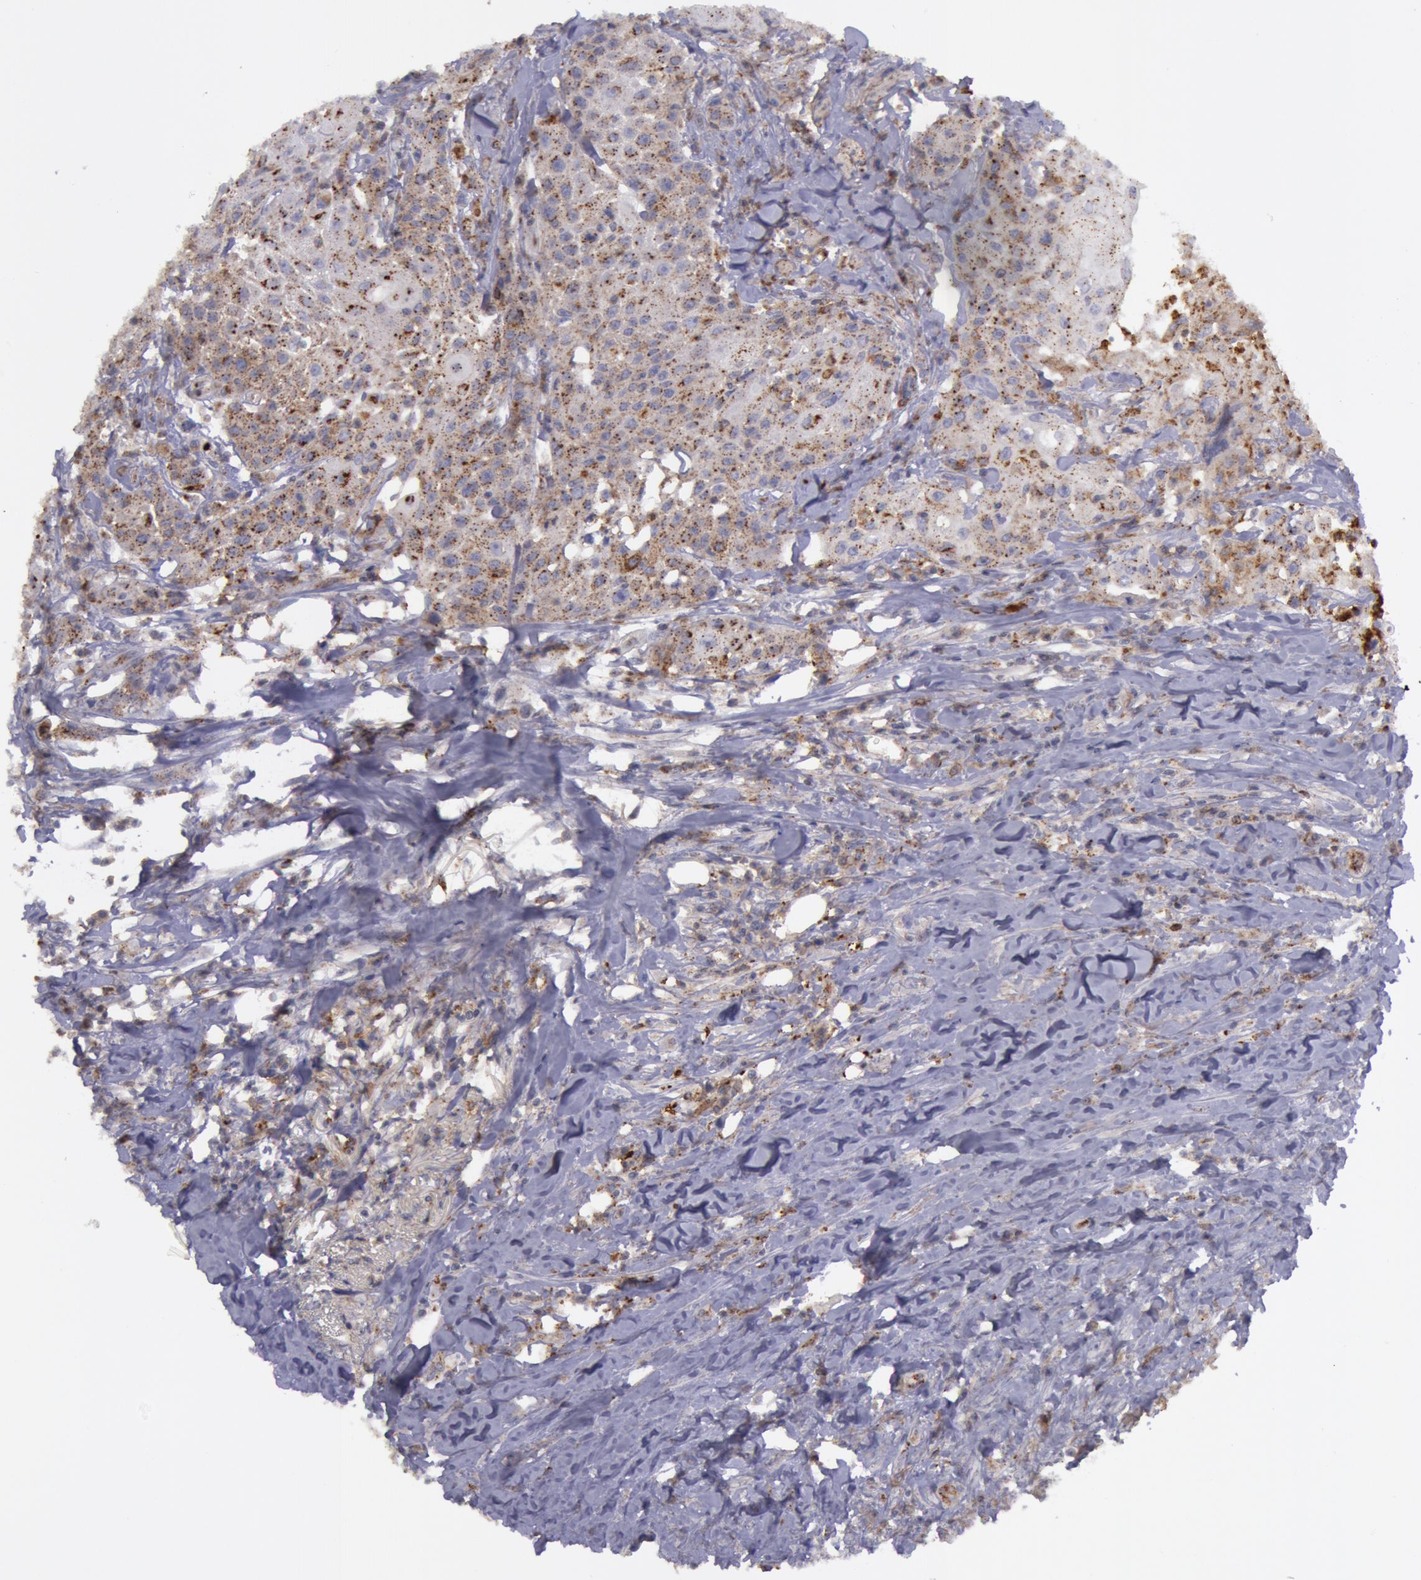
{"staining": {"intensity": "moderate", "quantity": ">75%", "location": "cytoplasmic/membranous"}, "tissue": "head and neck cancer", "cell_type": "Tumor cells", "image_type": "cancer", "snomed": [{"axis": "morphology", "description": "Squamous cell carcinoma, NOS"}, {"axis": "topography", "description": "Oral tissue"}, {"axis": "topography", "description": "Head-Neck"}], "caption": "A histopathology image of human head and neck squamous cell carcinoma stained for a protein demonstrates moderate cytoplasmic/membranous brown staining in tumor cells. (Stains: DAB (3,3'-diaminobenzidine) in brown, nuclei in blue, Microscopy: brightfield microscopy at high magnification).", "gene": "FLOT2", "patient": {"sex": "female", "age": 82}}